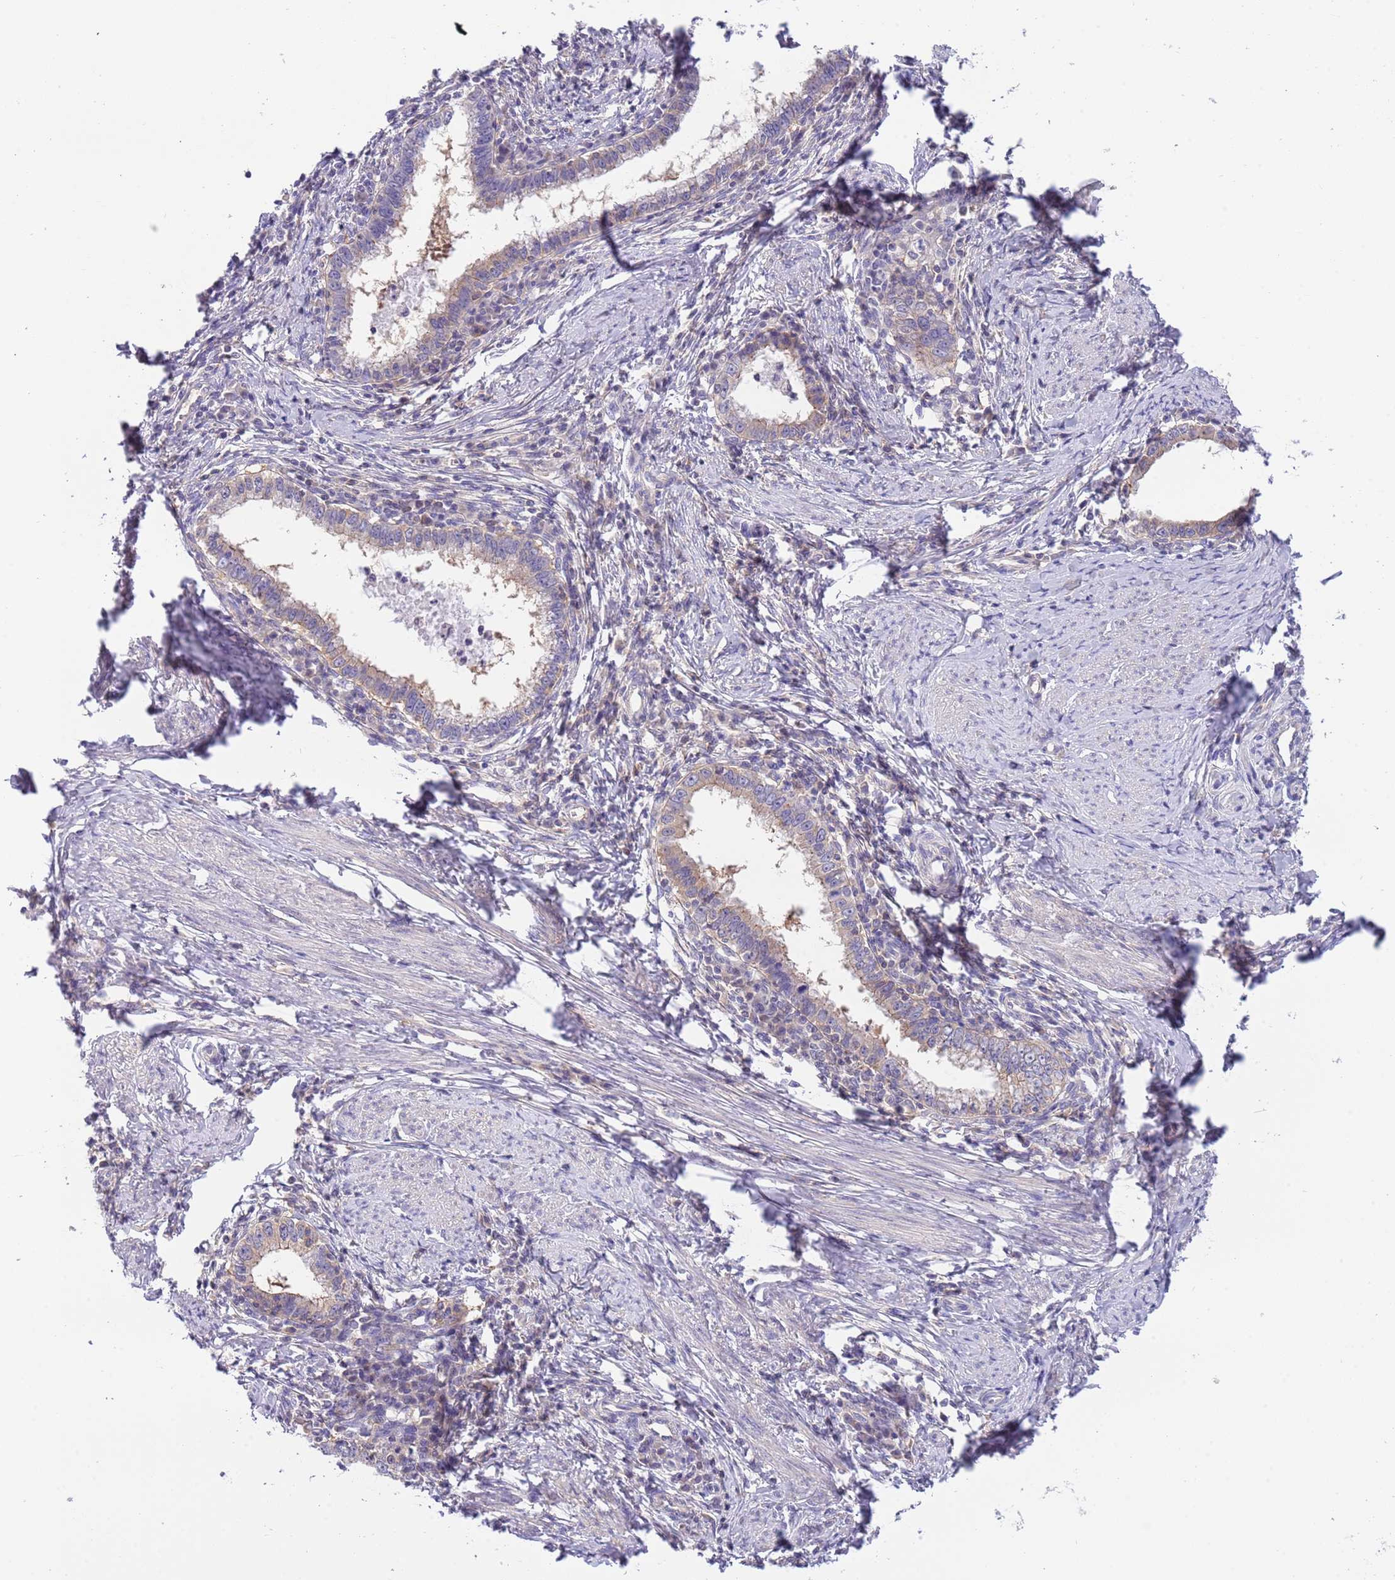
{"staining": {"intensity": "weak", "quantity": "25%-75%", "location": "cytoplasmic/membranous"}, "tissue": "cervical cancer", "cell_type": "Tumor cells", "image_type": "cancer", "snomed": [{"axis": "morphology", "description": "Adenocarcinoma, NOS"}, {"axis": "topography", "description": "Cervix"}], "caption": "Cervical adenocarcinoma was stained to show a protein in brown. There is low levels of weak cytoplasmic/membranous staining in about 25%-75% of tumor cells.", "gene": "STIP1", "patient": {"sex": "female", "age": 36}}